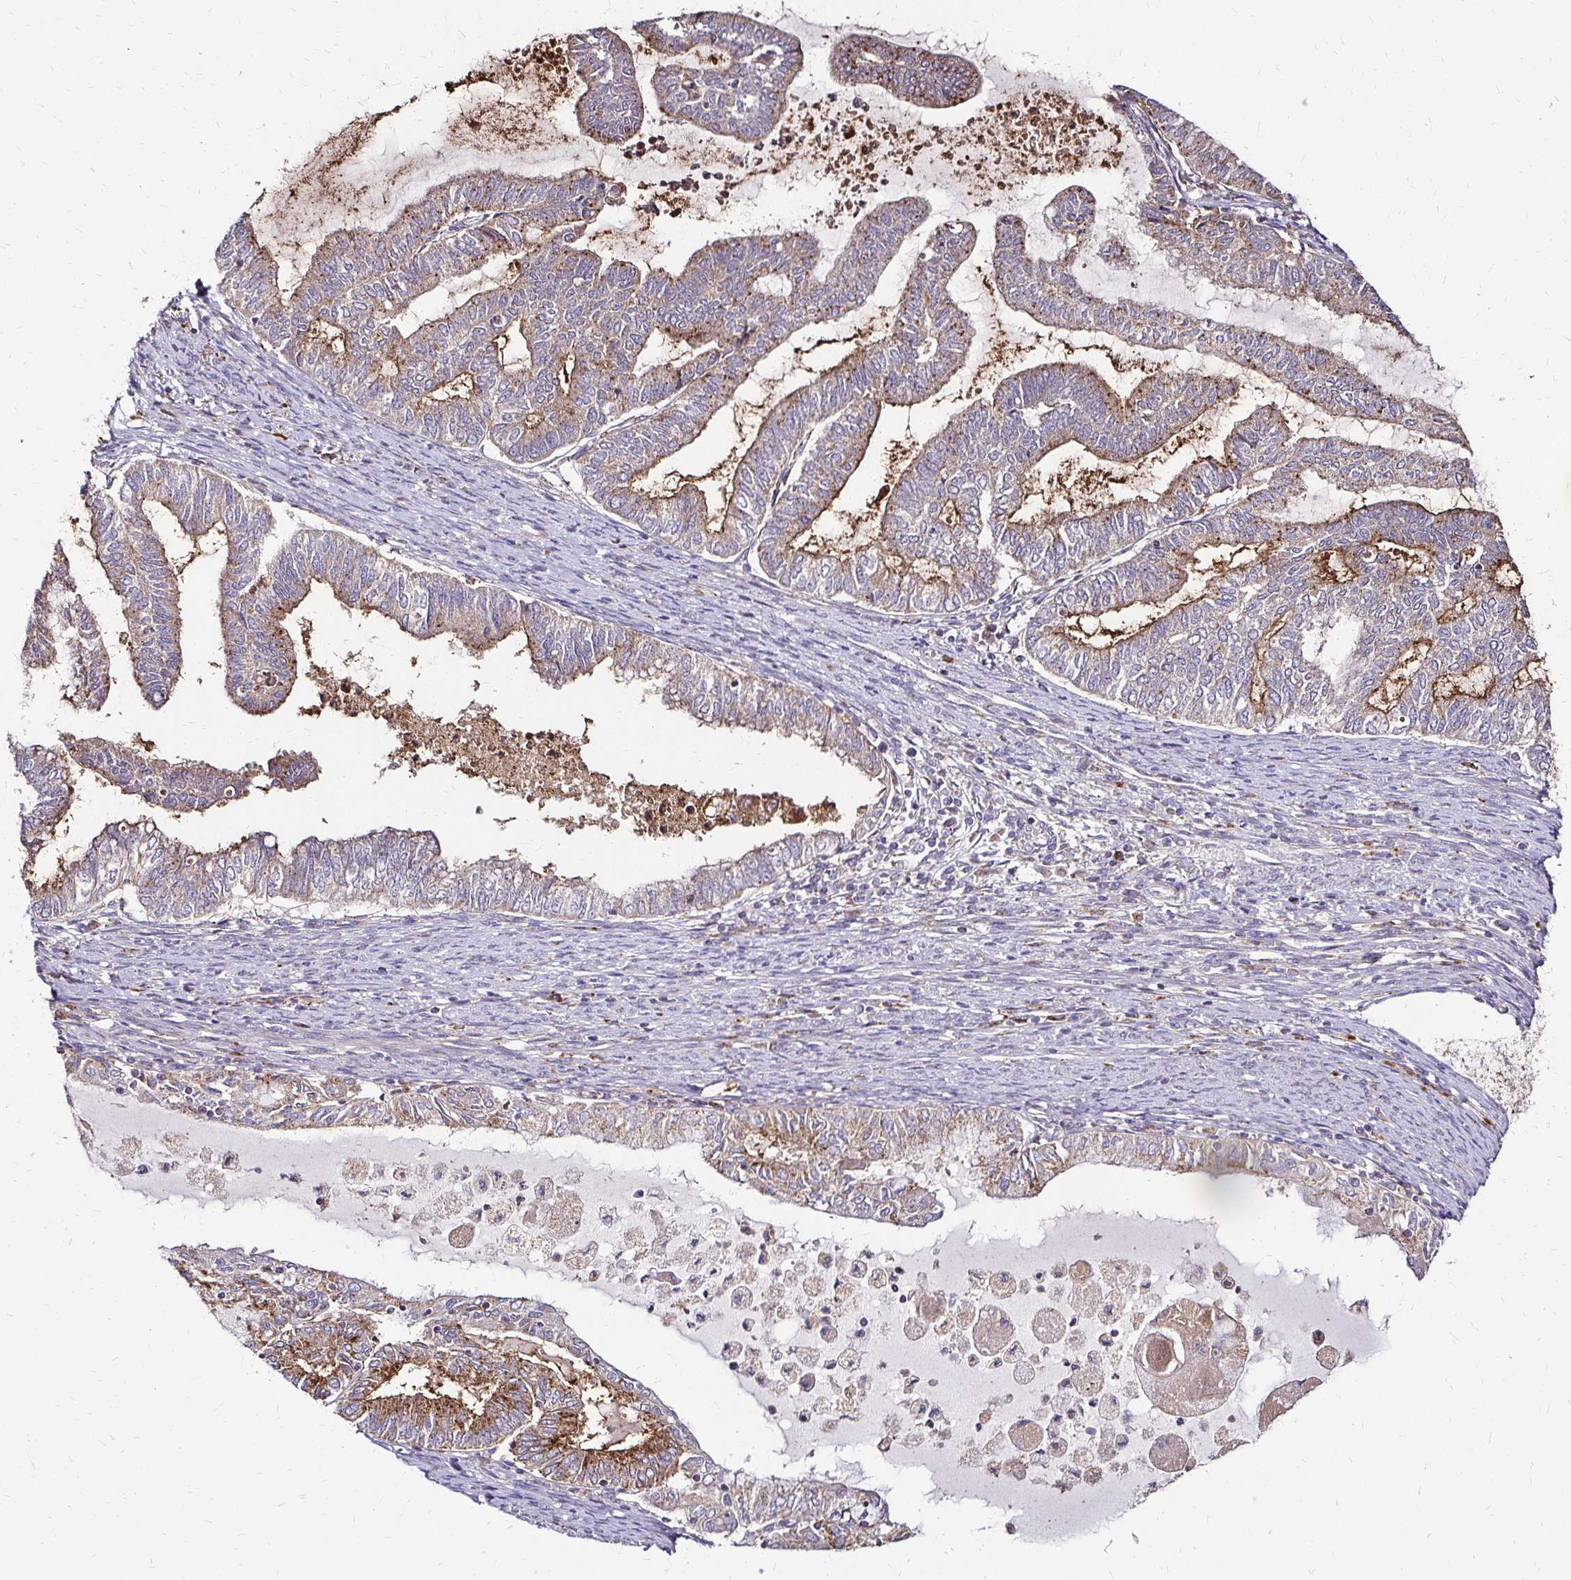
{"staining": {"intensity": "moderate", "quantity": "25%-75%", "location": "cytoplasmic/membranous"}, "tissue": "endometrial cancer", "cell_type": "Tumor cells", "image_type": "cancer", "snomed": [{"axis": "morphology", "description": "Adenocarcinoma, NOS"}, {"axis": "topography", "description": "Endometrium"}], "caption": "Tumor cells show moderate cytoplasmic/membranous expression in about 25%-75% of cells in endometrial cancer.", "gene": "IDUA", "patient": {"sex": "female", "age": 79}}